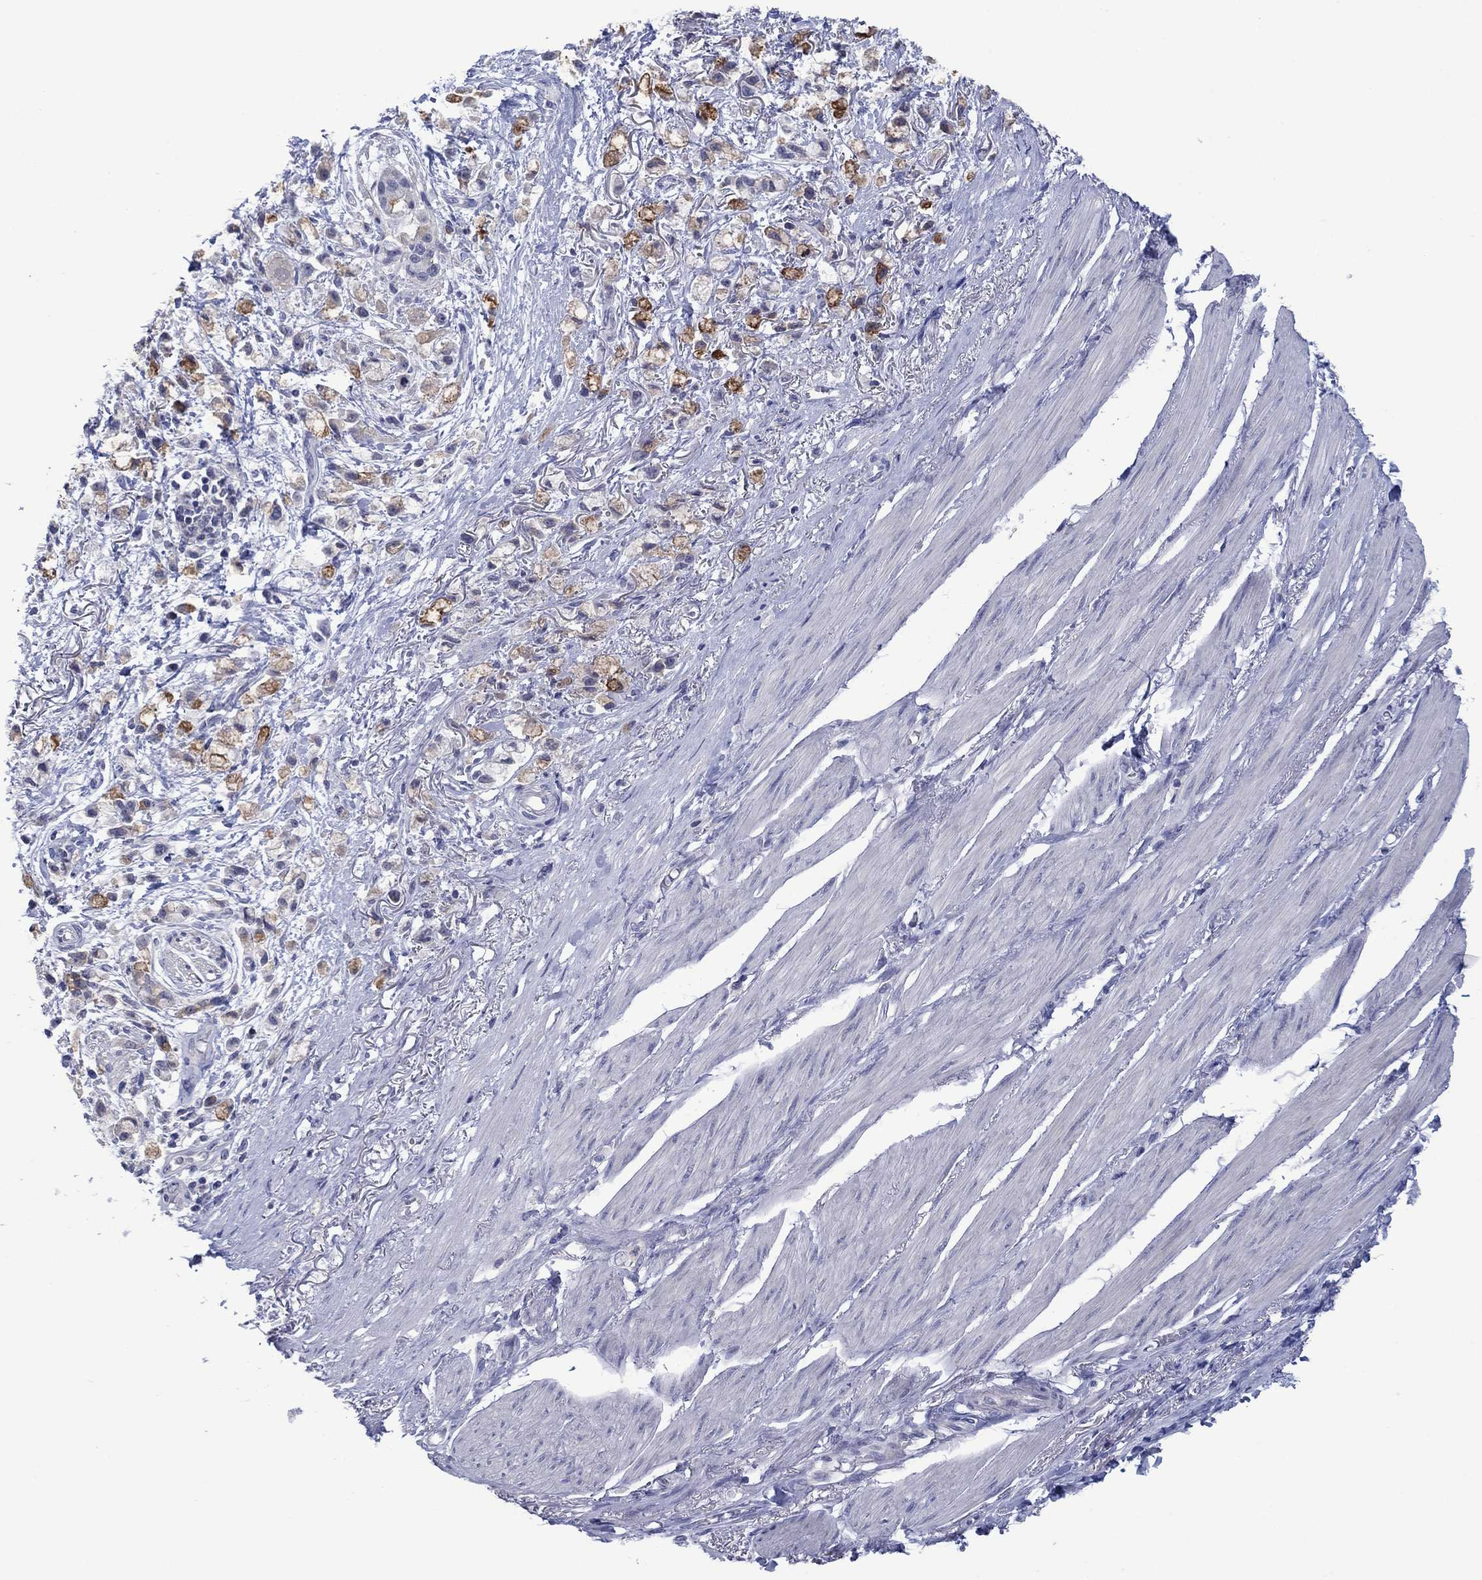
{"staining": {"intensity": "strong", "quantity": "<25%", "location": "cytoplasmic/membranous"}, "tissue": "stomach cancer", "cell_type": "Tumor cells", "image_type": "cancer", "snomed": [{"axis": "morphology", "description": "Adenocarcinoma, NOS"}, {"axis": "topography", "description": "Stomach"}], "caption": "Protein staining of stomach adenocarcinoma tissue reveals strong cytoplasmic/membranous positivity in about <25% of tumor cells.", "gene": "FER1L6", "patient": {"sex": "female", "age": 81}}